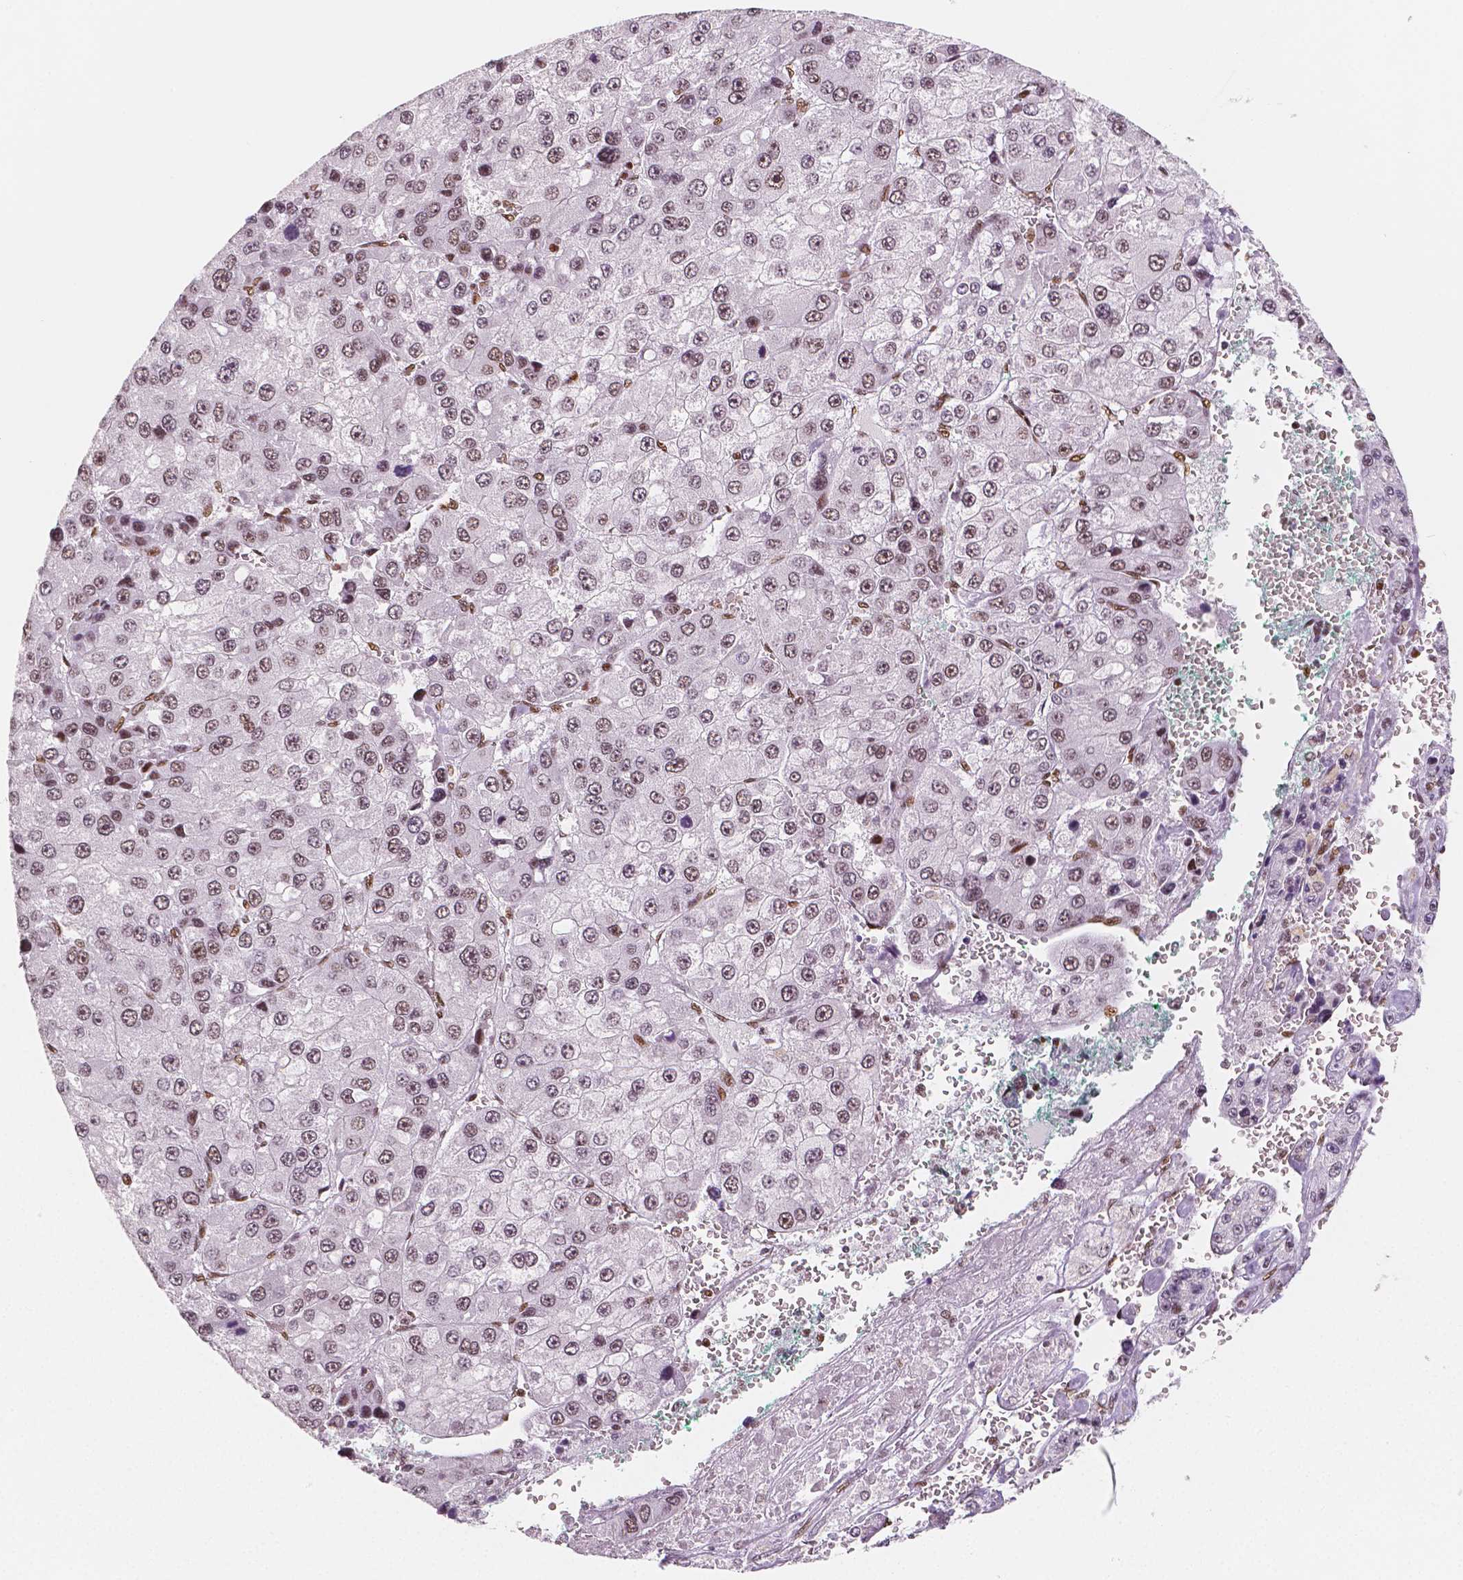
{"staining": {"intensity": "moderate", "quantity": ">75%", "location": "nuclear"}, "tissue": "liver cancer", "cell_type": "Tumor cells", "image_type": "cancer", "snomed": [{"axis": "morphology", "description": "Carcinoma, Hepatocellular, NOS"}, {"axis": "topography", "description": "Liver"}], "caption": "Moderate nuclear expression for a protein is present in about >75% of tumor cells of hepatocellular carcinoma (liver) using immunohistochemistry.", "gene": "HDAC1", "patient": {"sex": "female", "age": 73}}